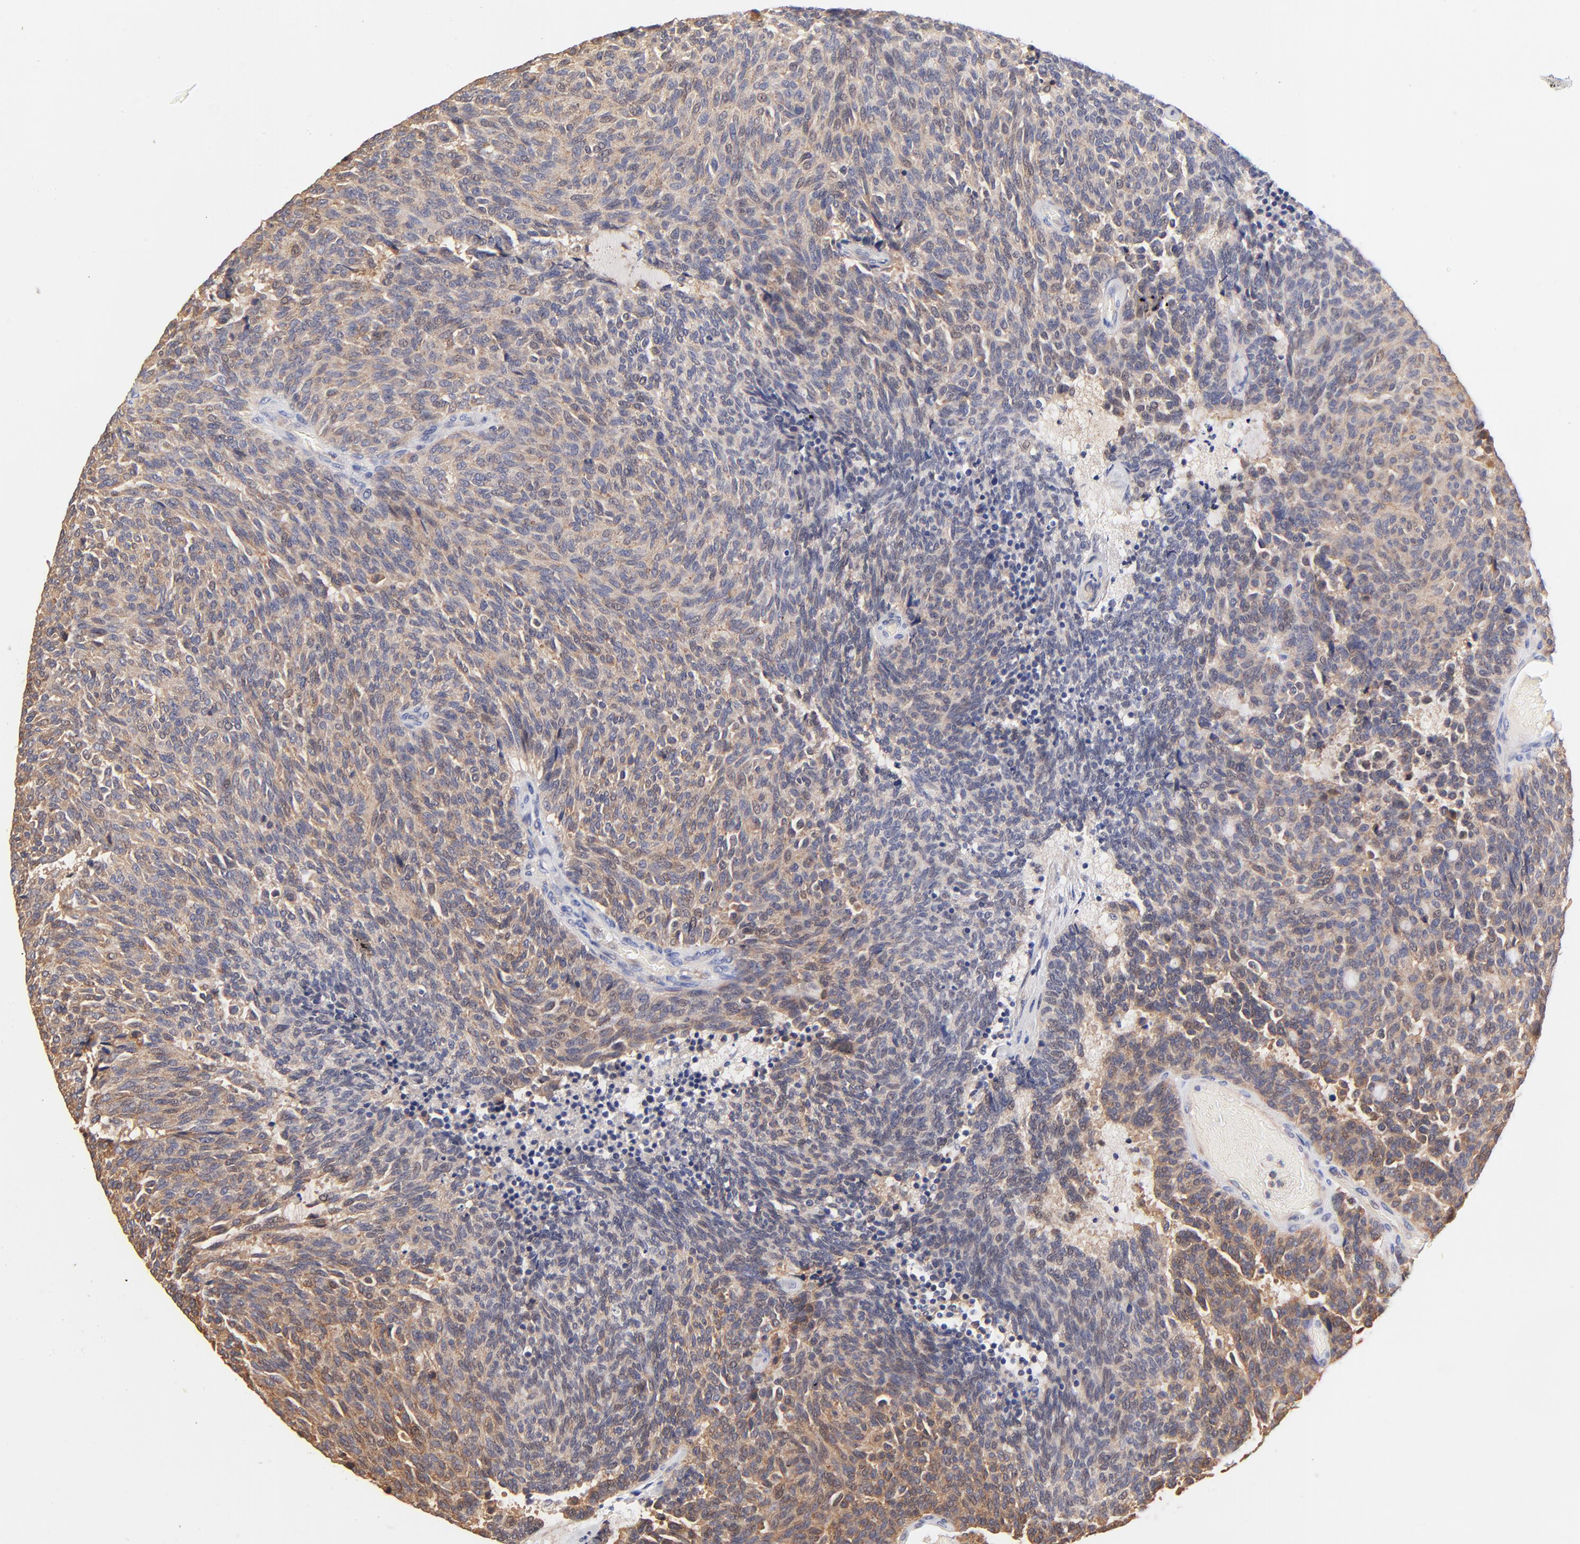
{"staining": {"intensity": "weak", "quantity": ">75%", "location": "cytoplasmic/membranous"}, "tissue": "carcinoid", "cell_type": "Tumor cells", "image_type": "cancer", "snomed": [{"axis": "morphology", "description": "Carcinoid, malignant, NOS"}, {"axis": "topography", "description": "Pancreas"}], "caption": "A low amount of weak cytoplasmic/membranous positivity is identified in about >75% of tumor cells in carcinoid tissue.", "gene": "PTK7", "patient": {"sex": "female", "age": 54}}